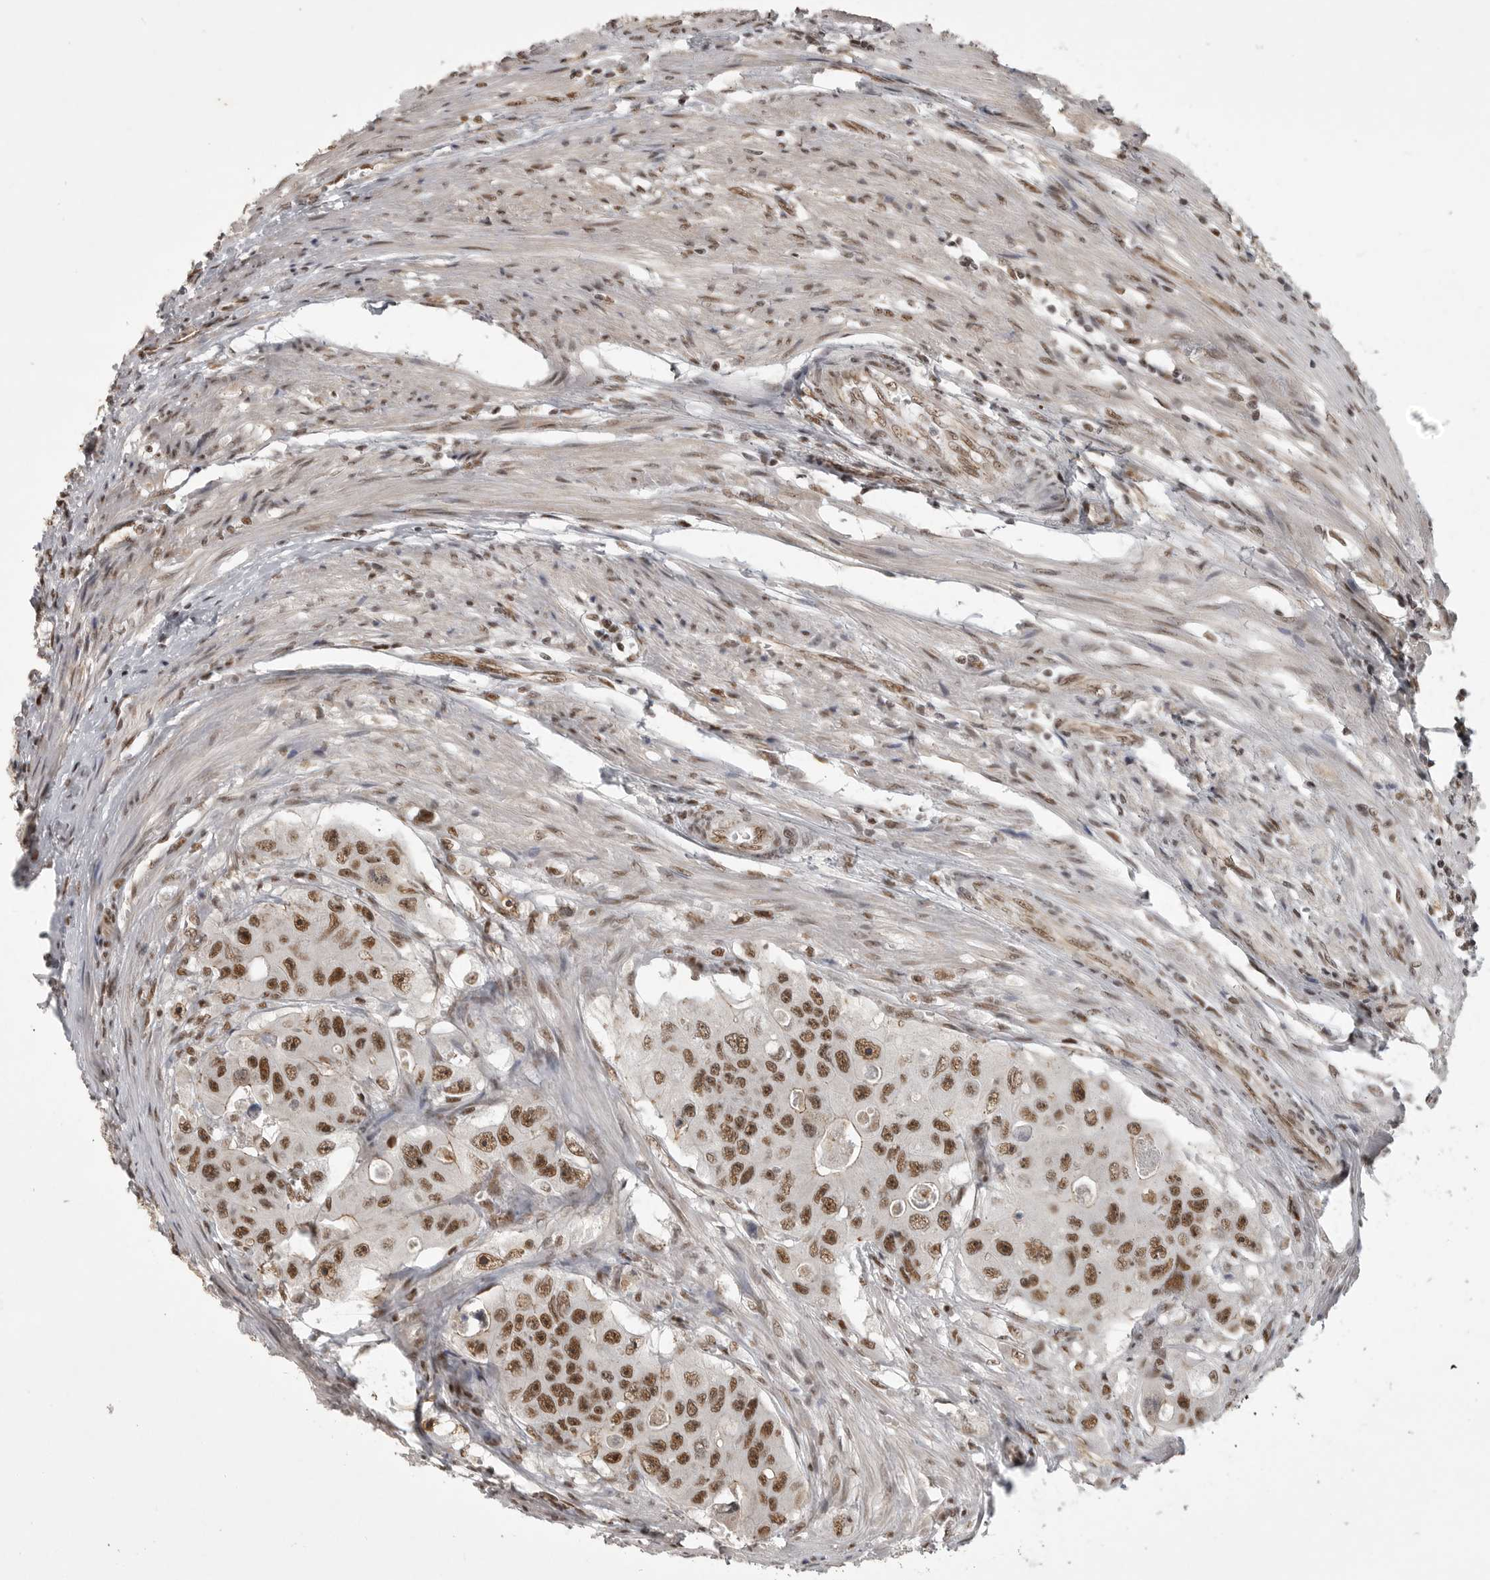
{"staining": {"intensity": "strong", "quantity": ">75%", "location": "nuclear"}, "tissue": "colorectal cancer", "cell_type": "Tumor cells", "image_type": "cancer", "snomed": [{"axis": "morphology", "description": "Adenocarcinoma, NOS"}, {"axis": "topography", "description": "Colon"}], "caption": "Strong nuclear protein staining is identified in approximately >75% of tumor cells in adenocarcinoma (colorectal). The staining was performed using DAB to visualize the protein expression in brown, while the nuclei were stained in blue with hematoxylin (Magnification: 20x).", "gene": "CBLL1", "patient": {"sex": "female", "age": 46}}